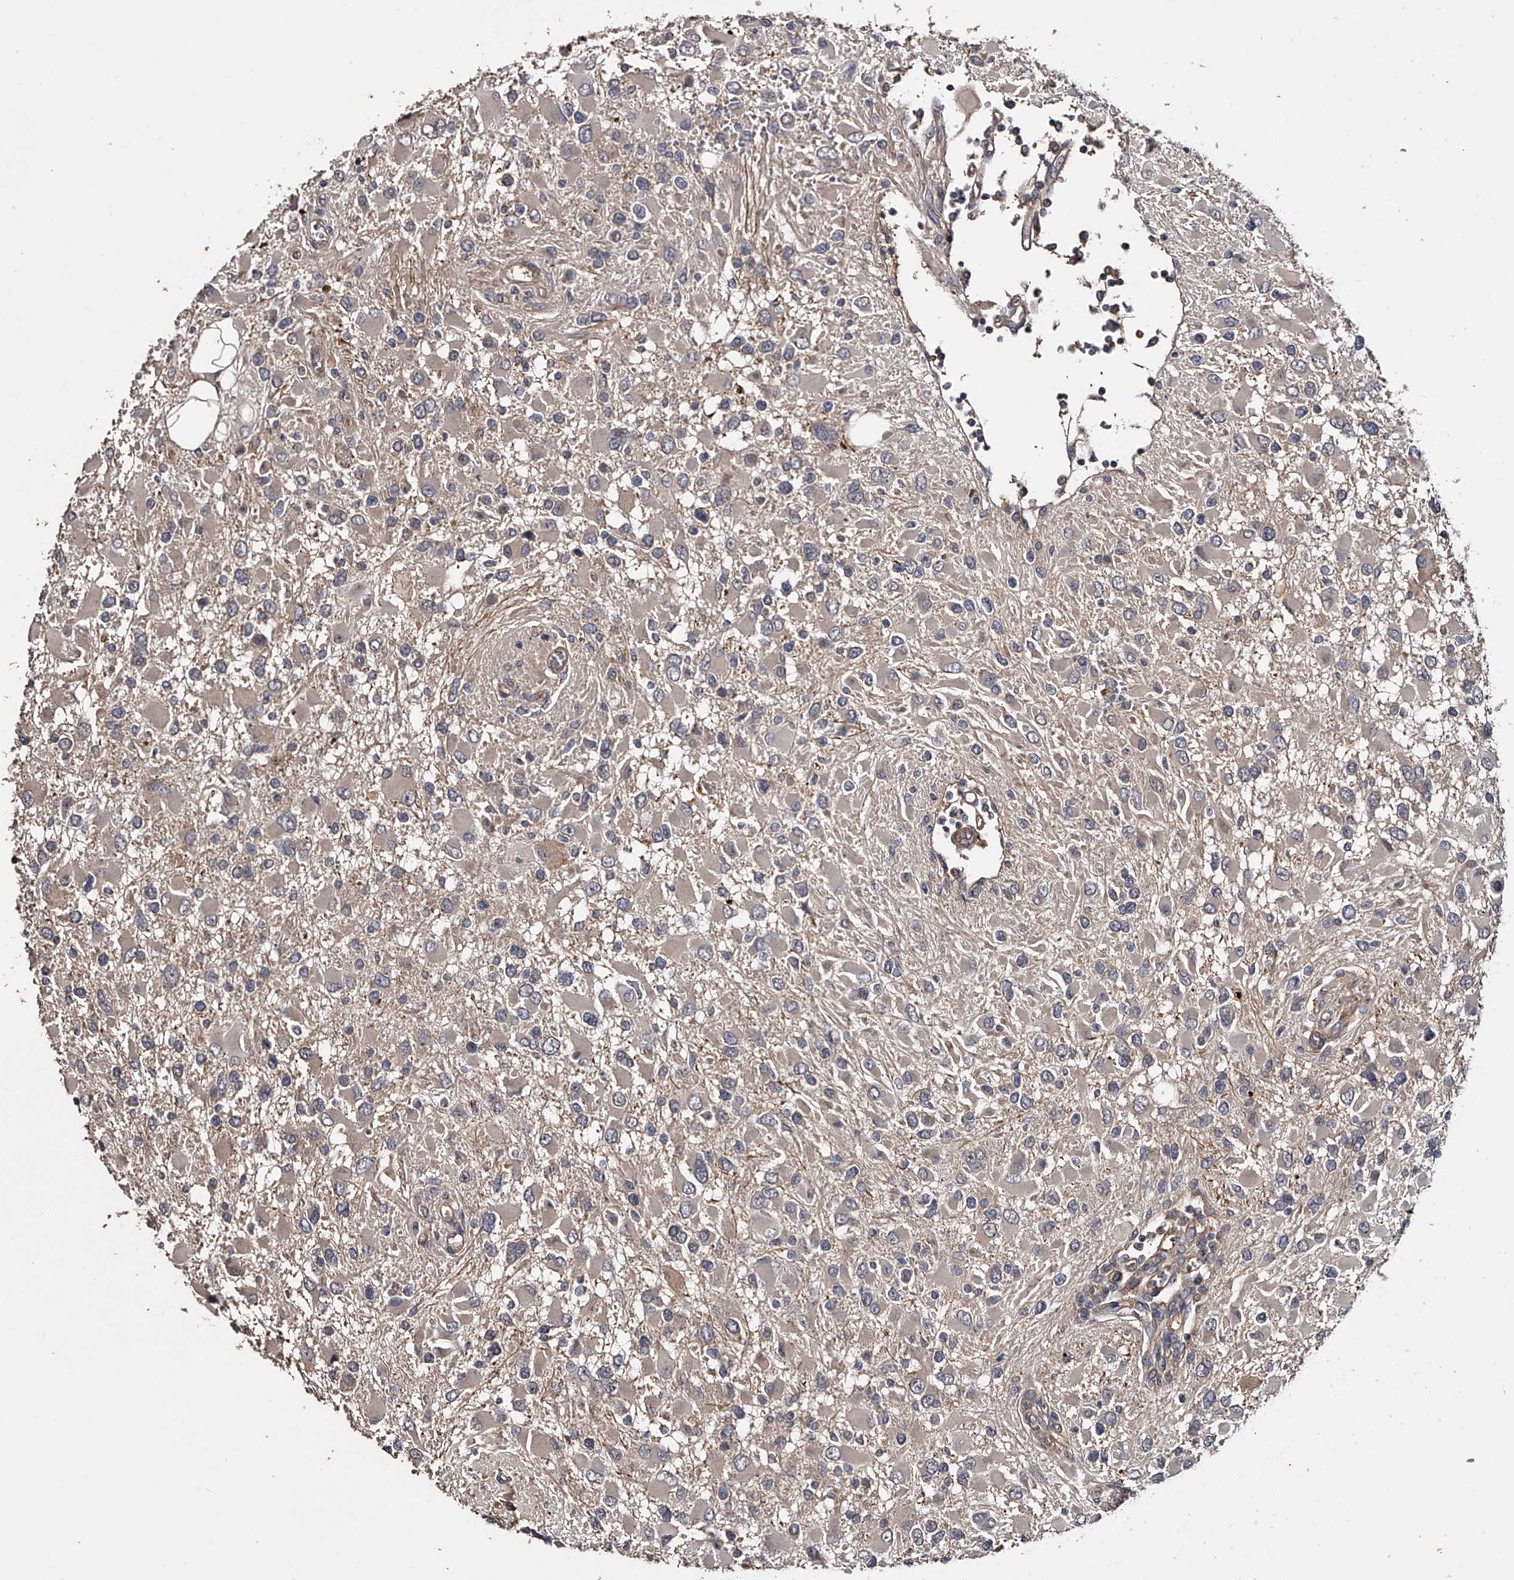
{"staining": {"intensity": "negative", "quantity": "none", "location": "none"}, "tissue": "glioma", "cell_type": "Tumor cells", "image_type": "cancer", "snomed": [{"axis": "morphology", "description": "Glioma, malignant, High grade"}, {"axis": "topography", "description": "Brain"}], "caption": "Photomicrograph shows no protein staining in tumor cells of malignant glioma (high-grade) tissue. (DAB IHC, high magnification).", "gene": "MDN1", "patient": {"sex": "male", "age": 53}}